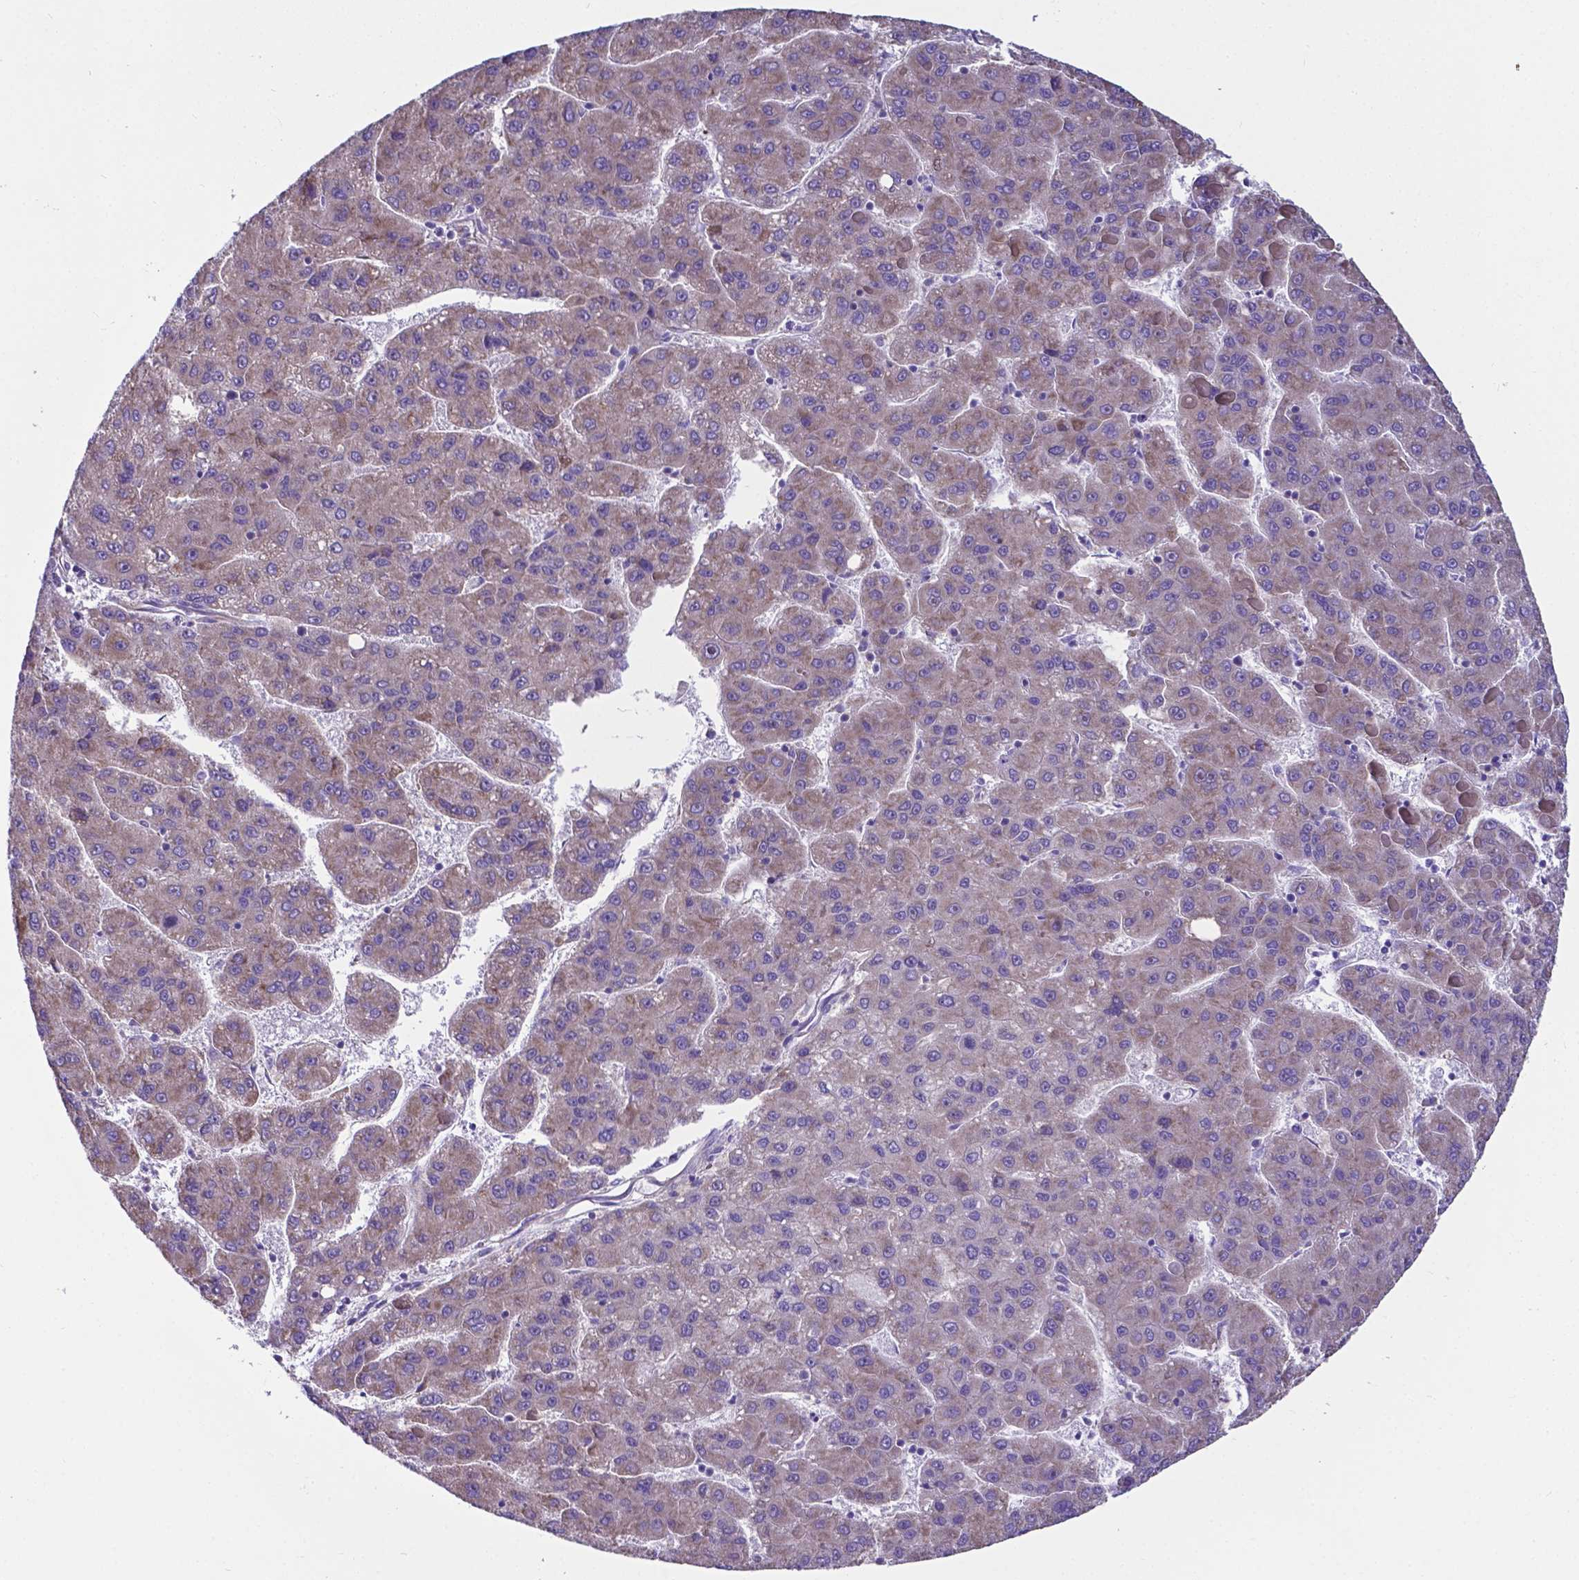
{"staining": {"intensity": "weak", "quantity": ">75%", "location": "cytoplasmic/membranous"}, "tissue": "liver cancer", "cell_type": "Tumor cells", "image_type": "cancer", "snomed": [{"axis": "morphology", "description": "Carcinoma, Hepatocellular, NOS"}, {"axis": "topography", "description": "Liver"}], "caption": "IHC of human liver cancer (hepatocellular carcinoma) demonstrates low levels of weak cytoplasmic/membranous positivity in approximately >75% of tumor cells.", "gene": "RPL6", "patient": {"sex": "female", "age": 82}}